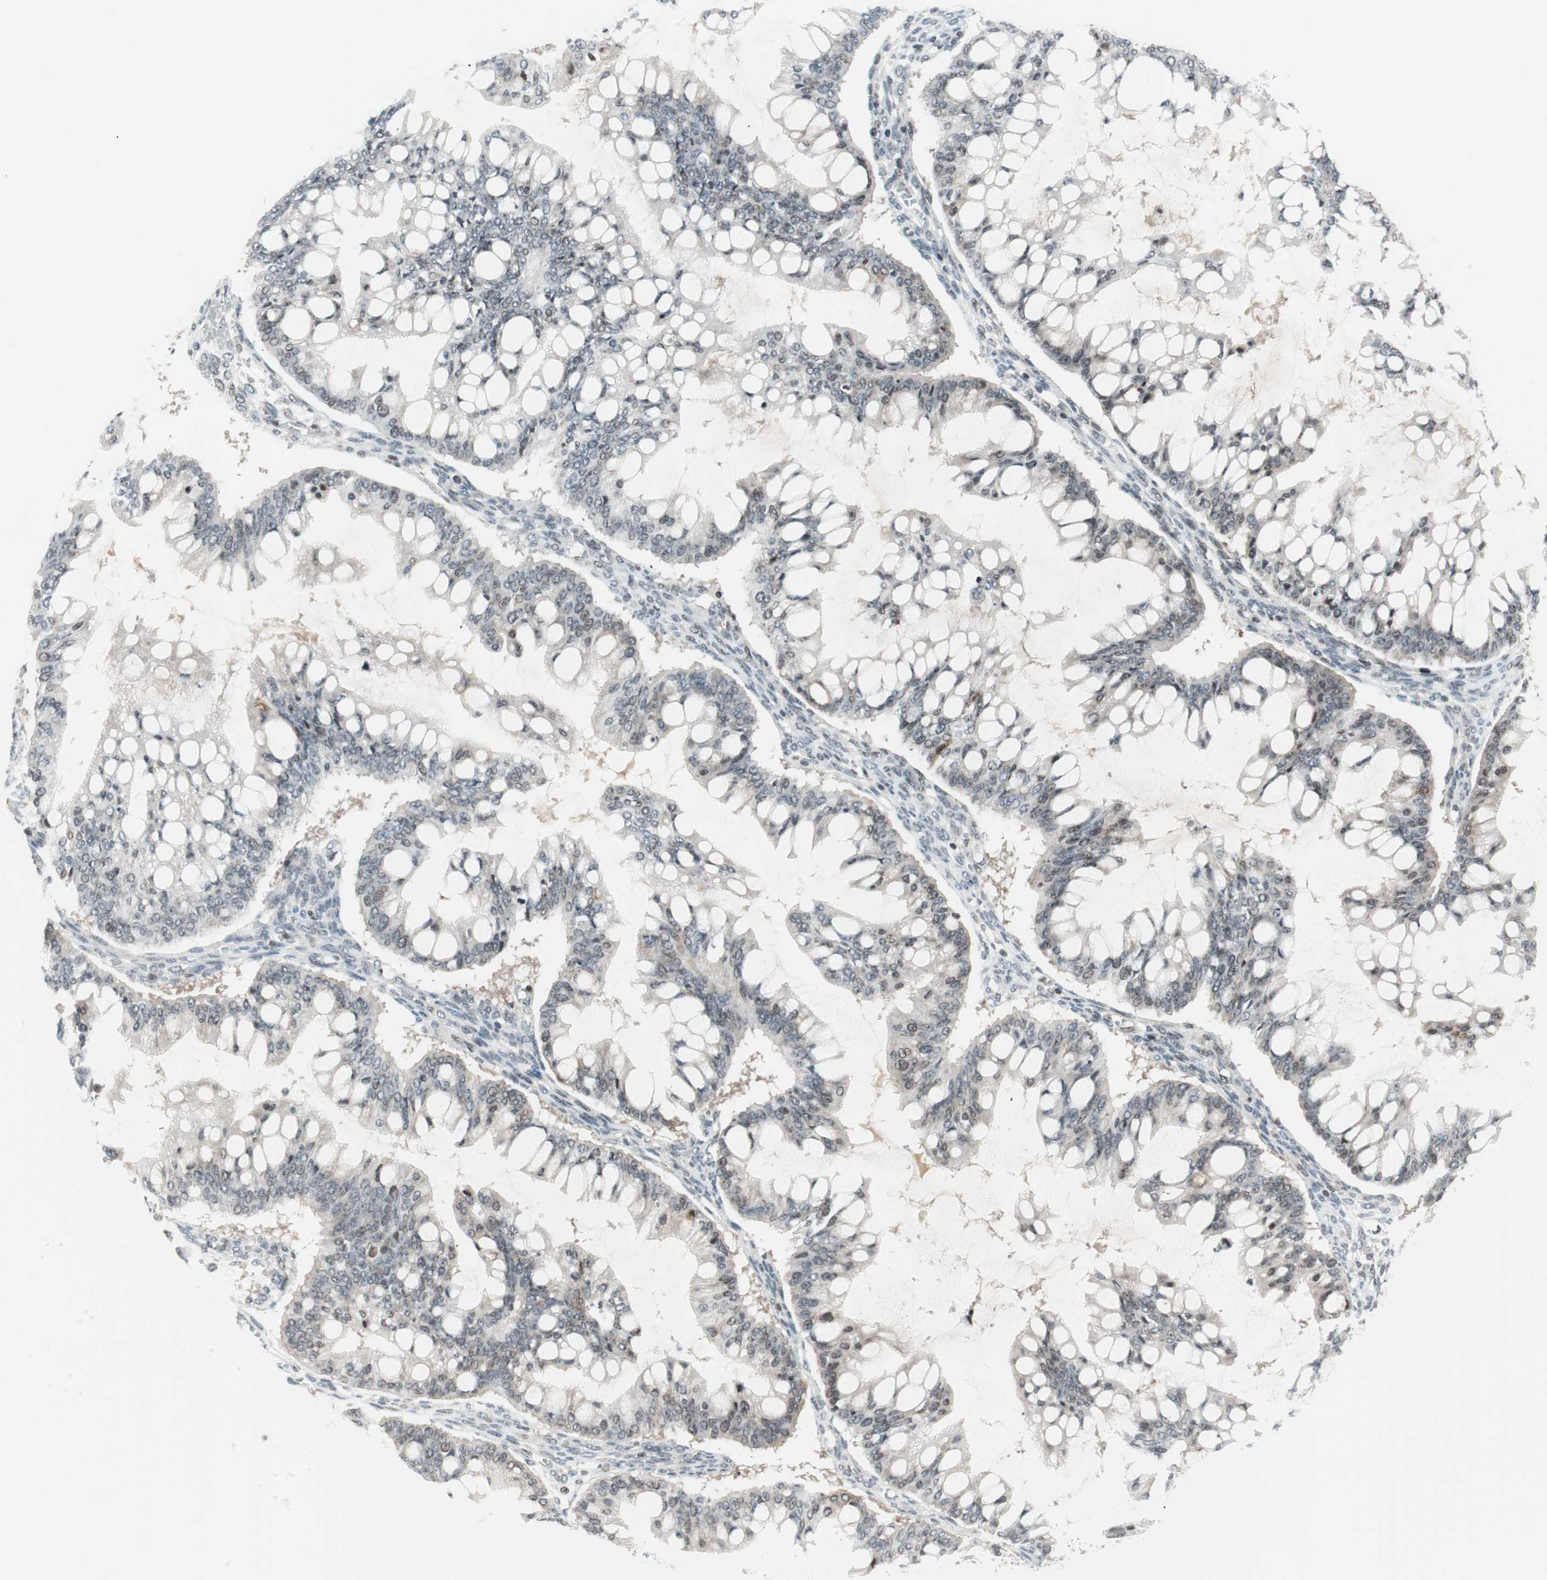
{"staining": {"intensity": "negative", "quantity": "none", "location": "none"}, "tissue": "ovarian cancer", "cell_type": "Tumor cells", "image_type": "cancer", "snomed": [{"axis": "morphology", "description": "Cystadenocarcinoma, mucinous, NOS"}, {"axis": "topography", "description": "Ovary"}], "caption": "Immunohistochemistry photomicrograph of ovarian cancer (mucinous cystadenocarcinoma) stained for a protein (brown), which shows no expression in tumor cells. (Immunohistochemistry, brightfield microscopy, high magnification).", "gene": "TPT1", "patient": {"sex": "female", "age": 73}}